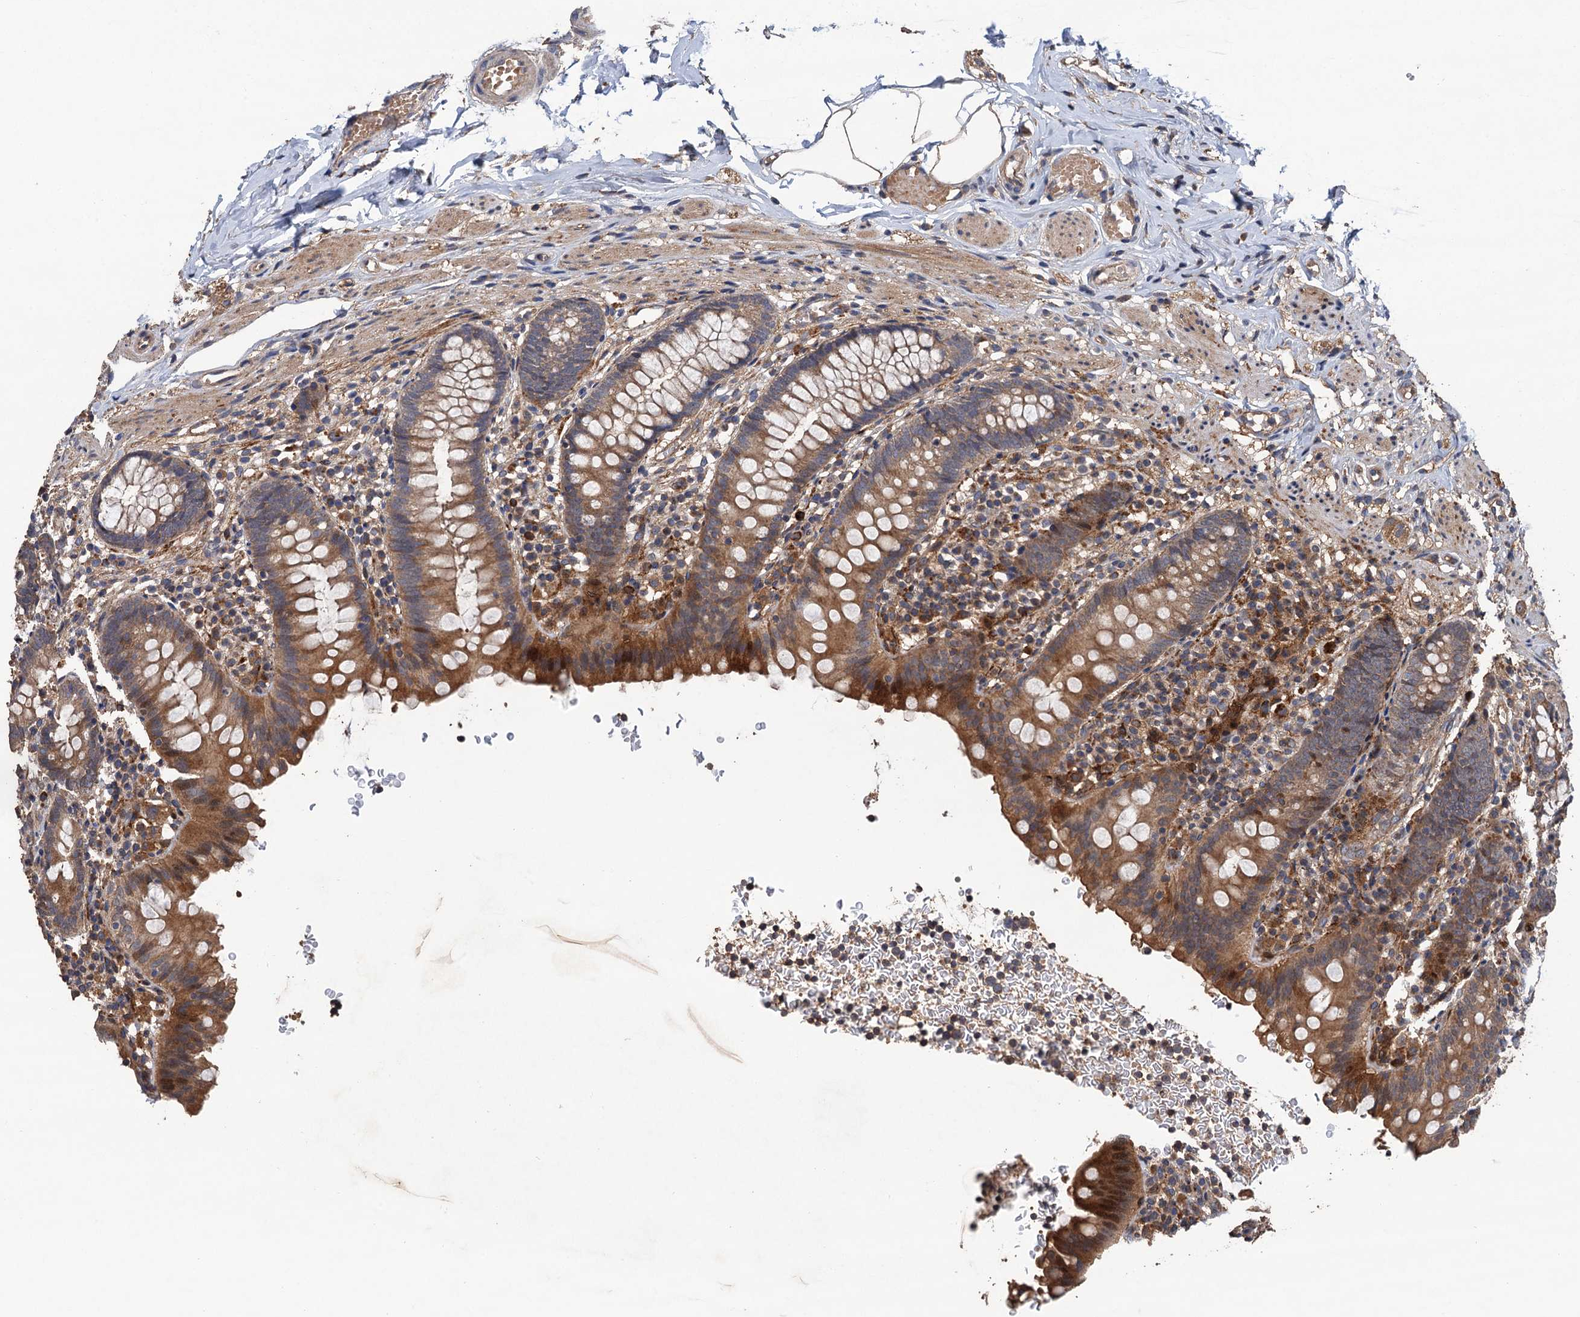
{"staining": {"intensity": "moderate", "quantity": ">75%", "location": "cytoplasmic/membranous,nuclear"}, "tissue": "appendix", "cell_type": "Glandular cells", "image_type": "normal", "snomed": [{"axis": "morphology", "description": "Normal tissue, NOS"}, {"axis": "topography", "description": "Appendix"}], "caption": "Glandular cells reveal moderate cytoplasmic/membranous,nuclear positivity in approximately >75% of cells in unremarkable appendix.", "gene": "TMEM39B", "patient": {"sex": "male", "age": 55}}